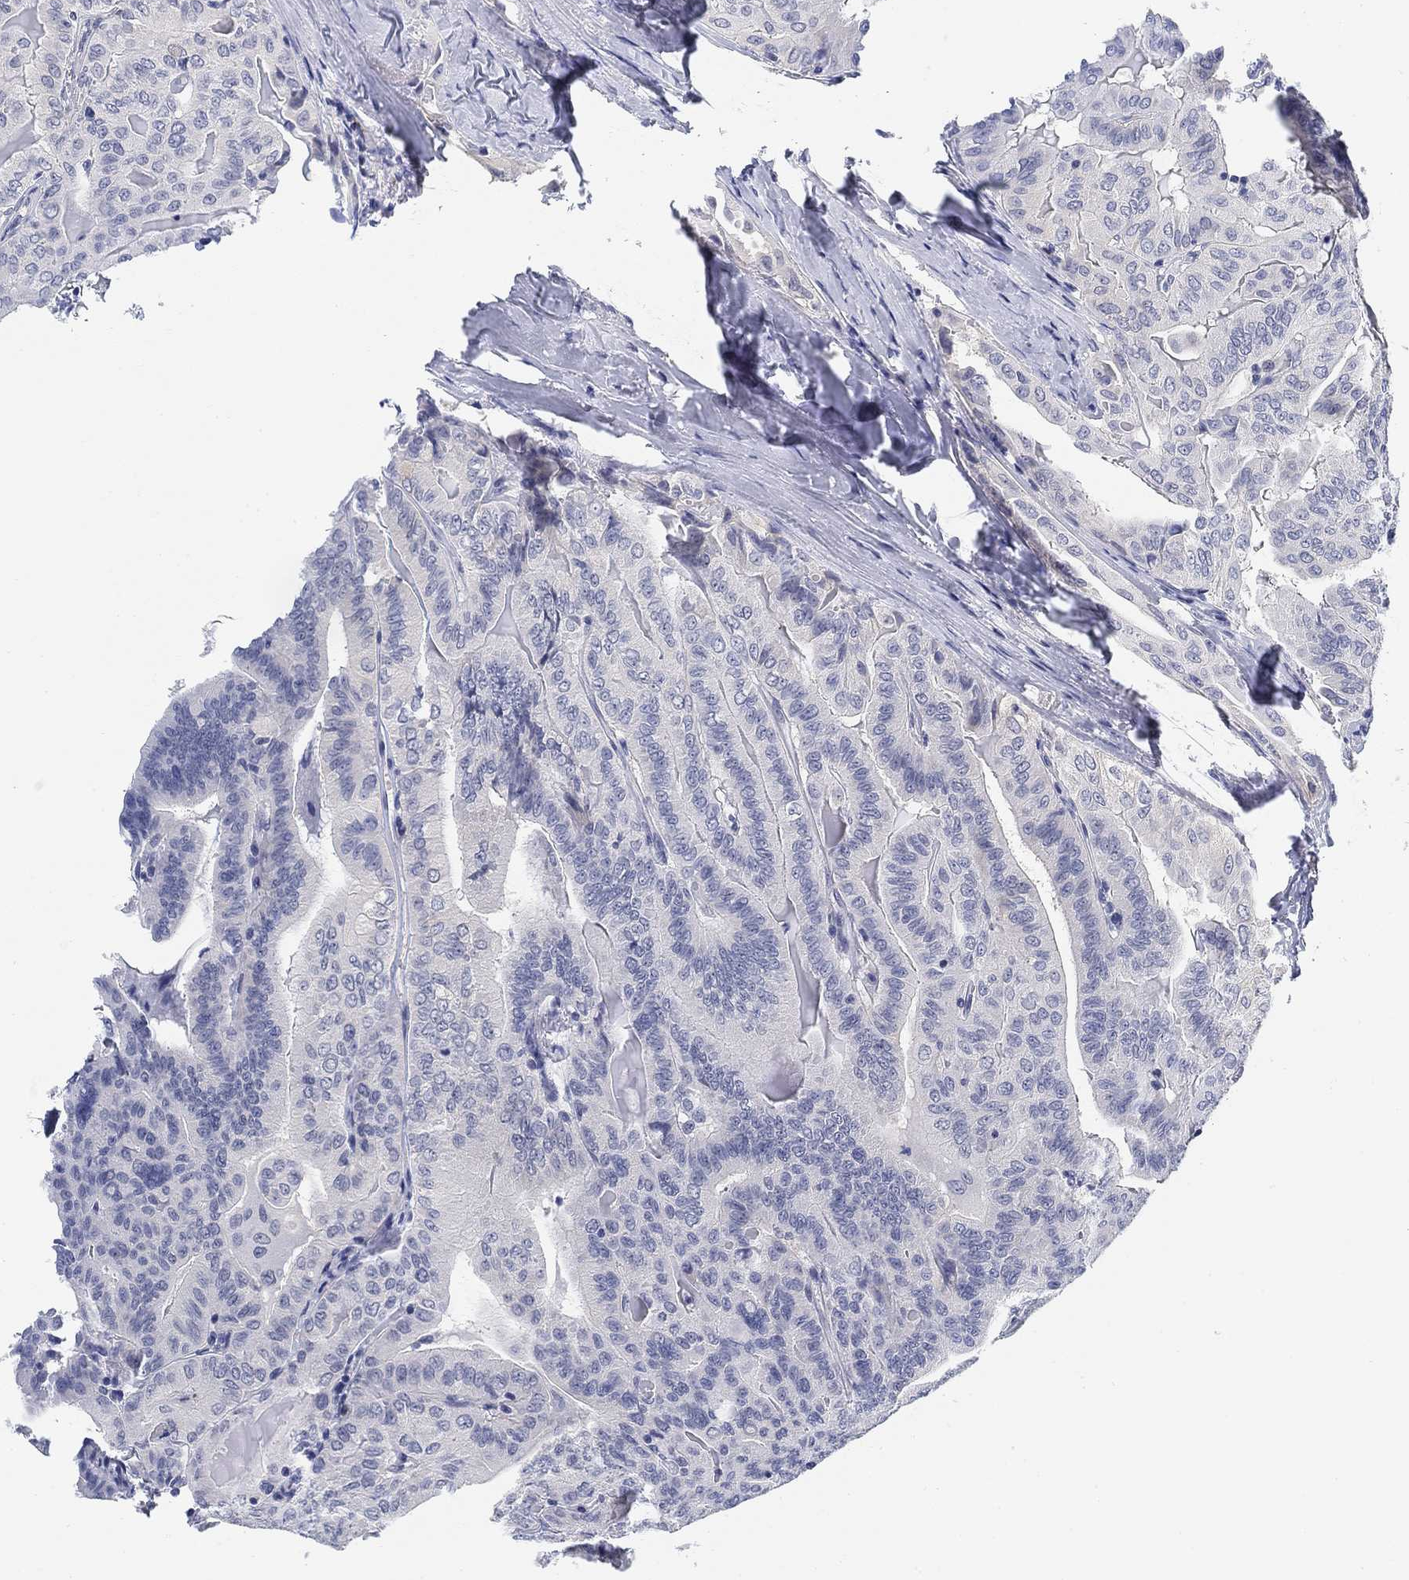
{"staining": {"intensity": "negative", "quantity": "none", "location": "none"}, "tissue": "thyroid cancer", "cell_type": "Tumor cells", "image_type": "cancer", "snomed": [{"axis": "morphology", "description": "Papillary adenocarcinoma, NOS"}, {"axis": "topography", "description": "Thyroid gland"}], "caption": "The micrograph reveals no staining of tumor cells in thyroid cancer (papillary adenocarcinoma). The staining was performed using DAB (3,3'-diaminobenzidine) to visualize the protein expression in brown, while the nuclei were stained in blue with hematoxylin (Magnification: 20x).", "gene": "SLC2A5", "patient": {"sex": "female", "age": 68}}